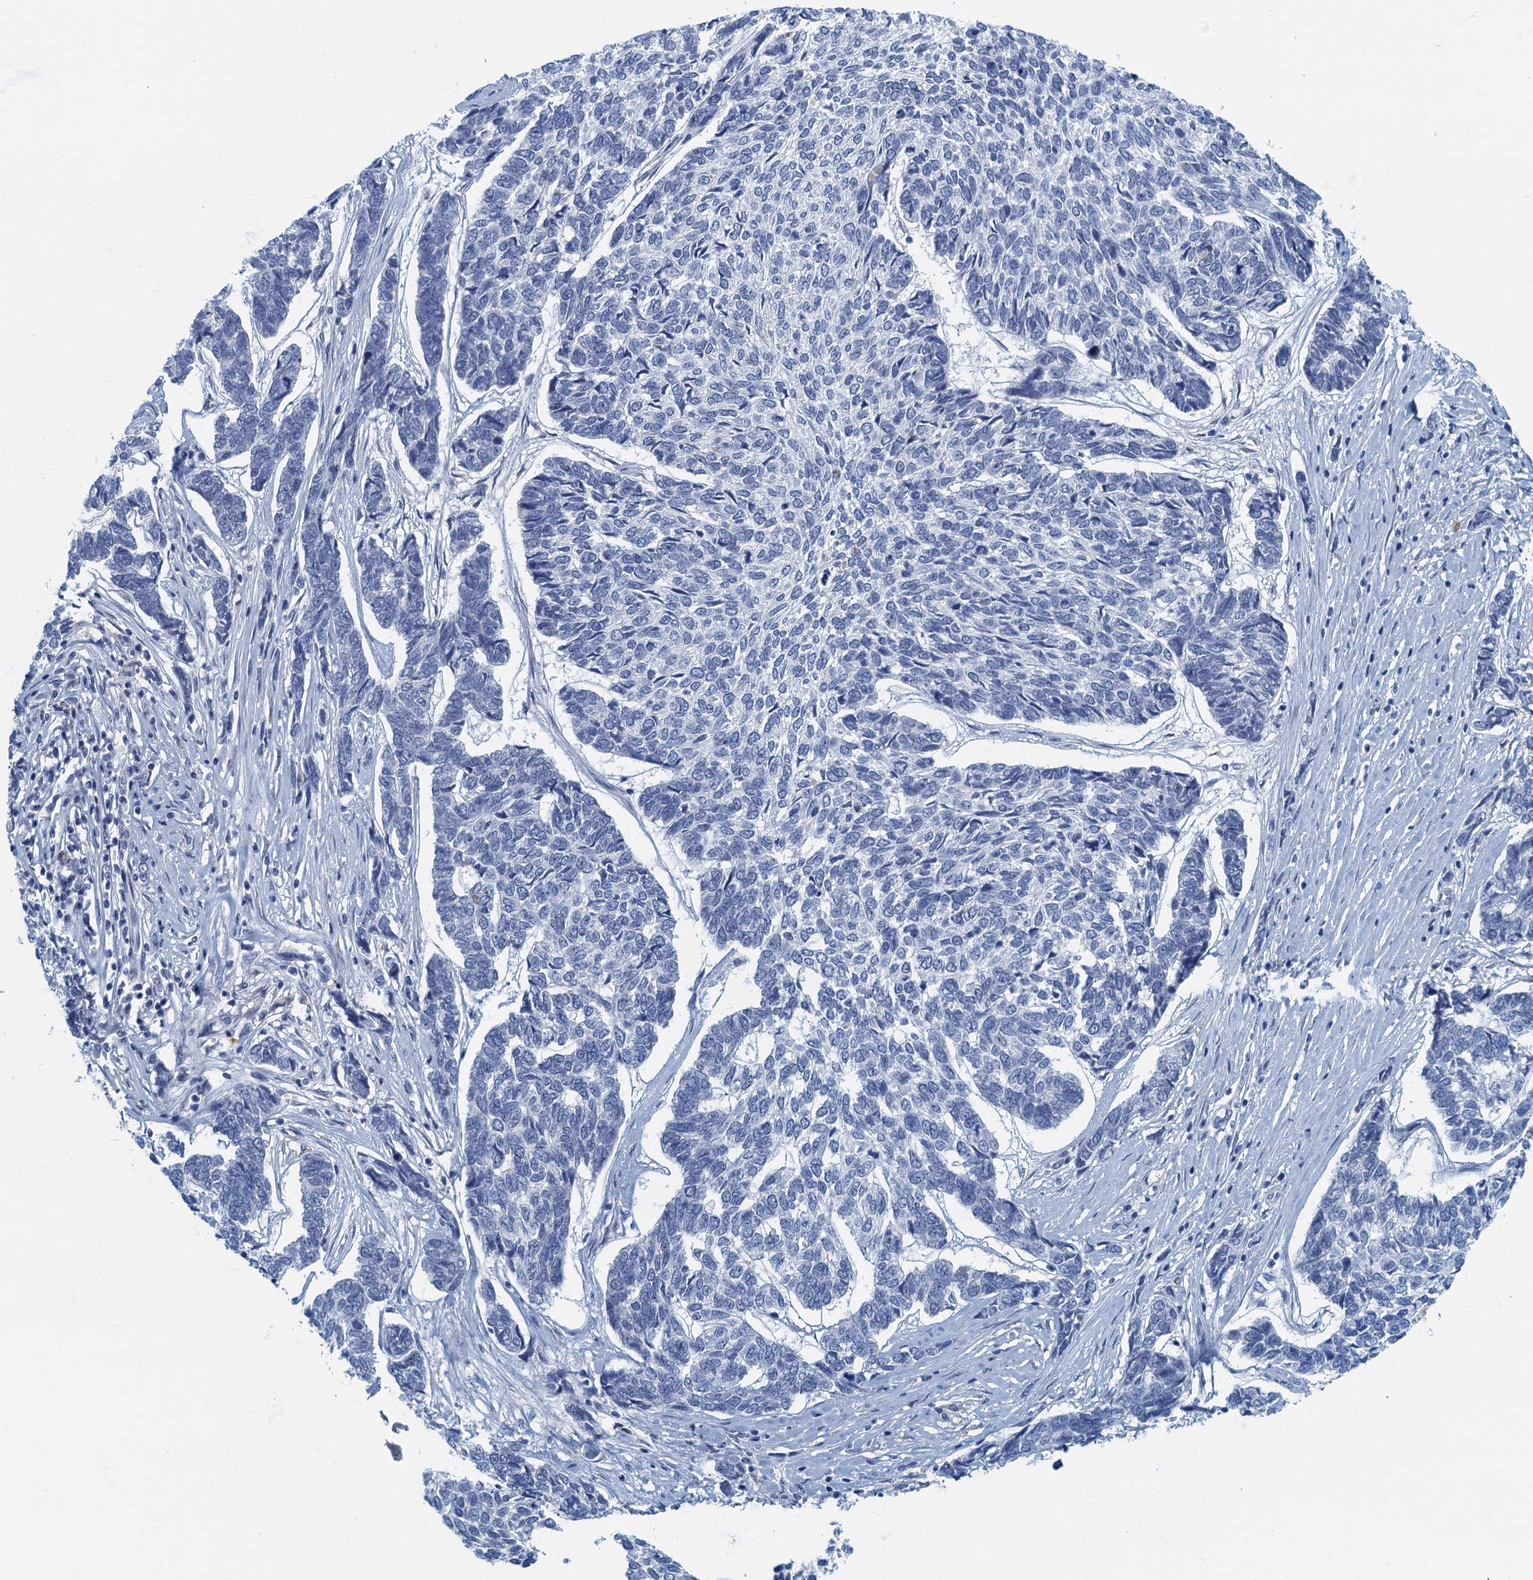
{"staining": {"intensity": "negative", "quantity": "none", "location": "none"}, "tissue": "skin cancer", "cell_type": "Tumor cells", "image_type": "cancer", "snomed": [{"axis": "morphology", "description": "Basal cell carcinoma"}, {"axis": "topography", "description": "Skin"}], "caption": "Histopathology image shows no protein positivity in tumor cells of basal cell carcinoma (skin) tissue.", "gene": "ANKDD1A", "patient": {"sex": "female", "age": 65}}